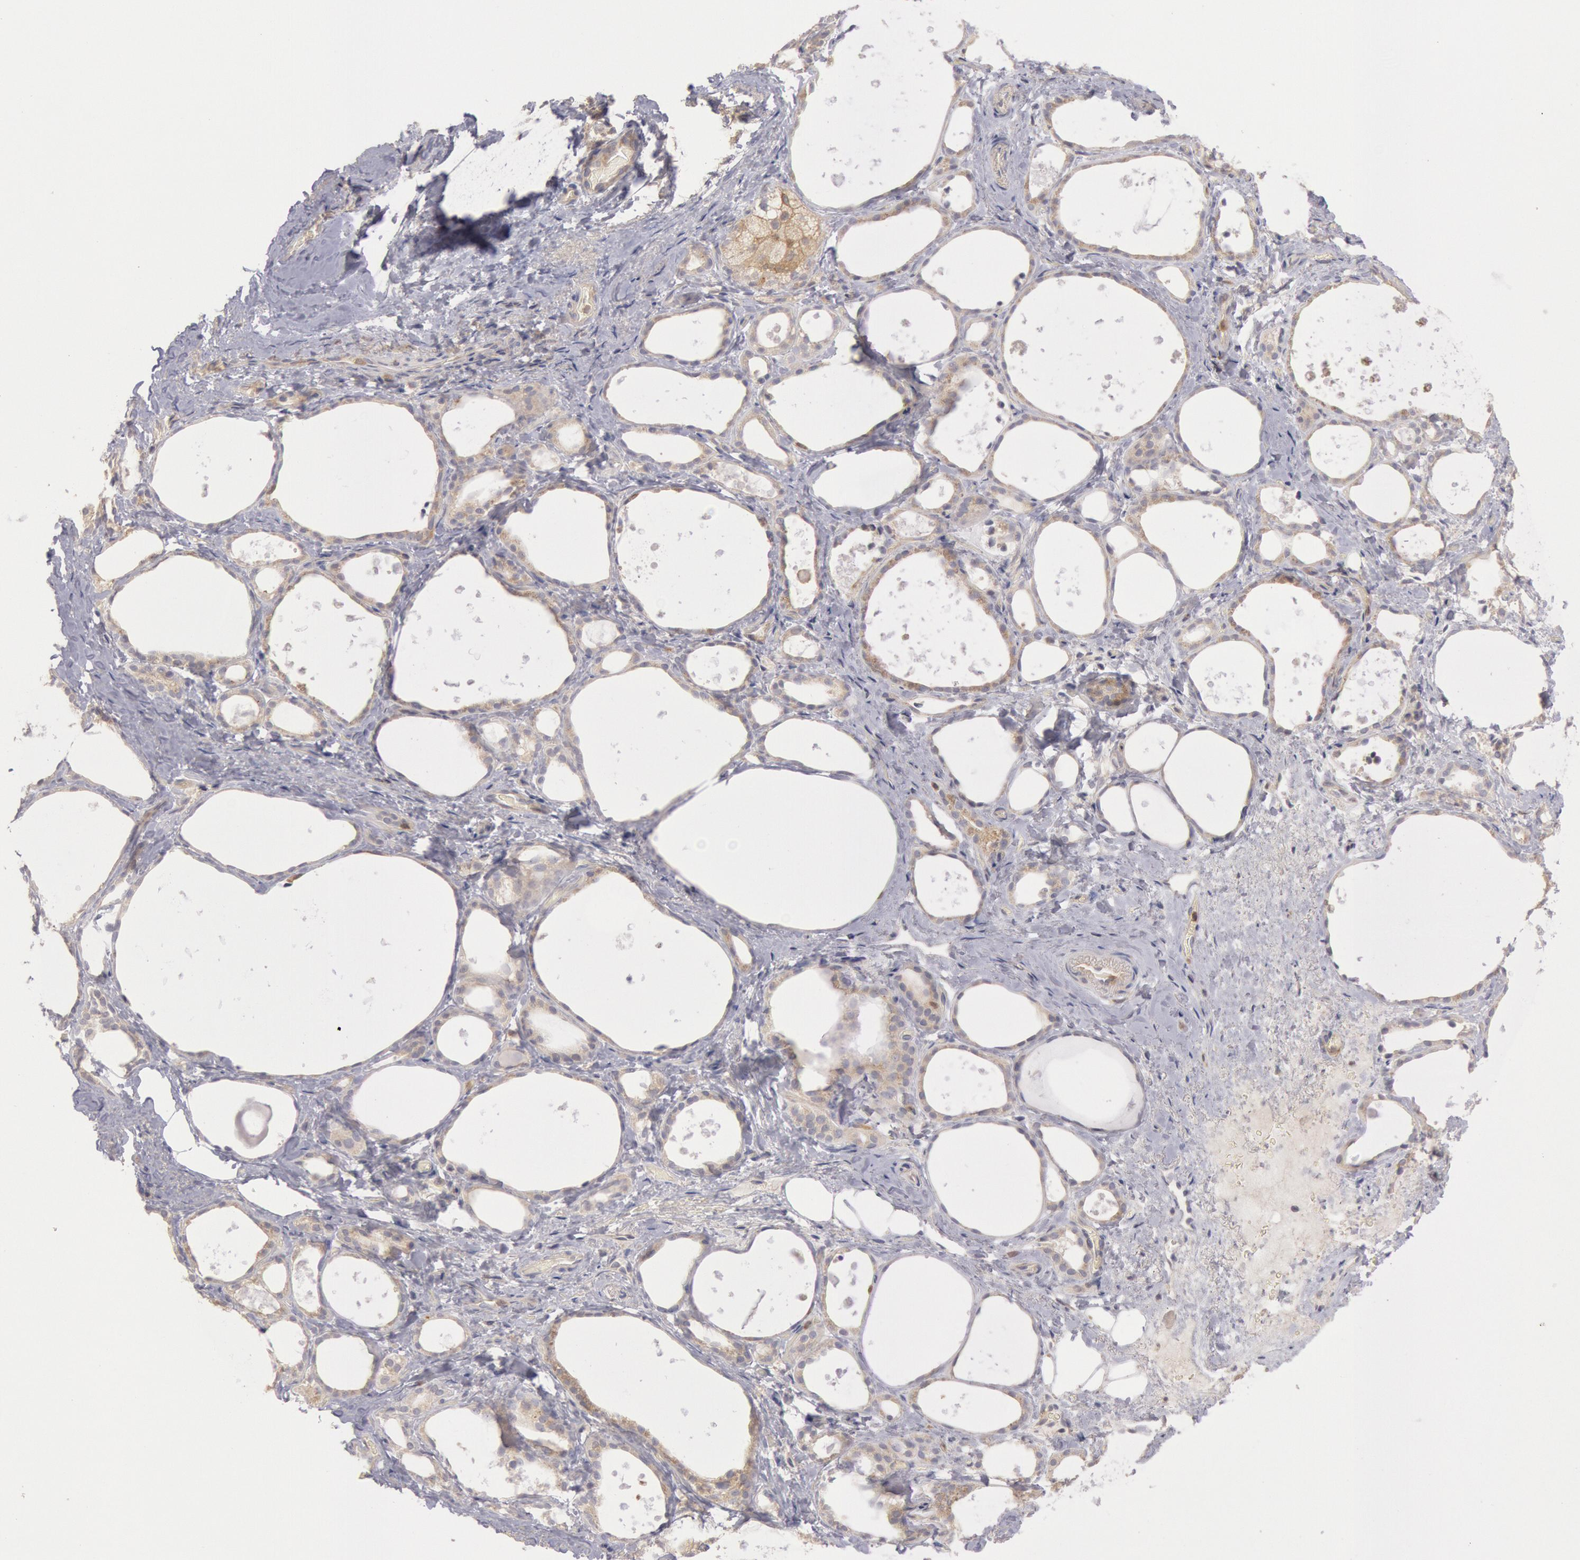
{"staining": {"intensity": "weak", "quantity": "25%-75%", "location": "cytoplasmic/membranous"}, "tissue": "thyroid gland", "cell_type": "Glandular cells", "image_type": "normal", "snomed": [{"axis": "morphology", "description": "Normal tissue, NOS"}, {"axis": "topography", "description": "Thyroid gland"}], "caption": "IHC micrograph of unremarkable thyroid gland: human thyroid gland stained using IHC demonstrates low levels of weak protein expression localized specifically in the cytoplasmic/membranous of glandular cells, appearing as a cytoplasmic/membranous brown color.", "gene": "PIK3R1", "patient": {"sex": "female", "age": 75}}